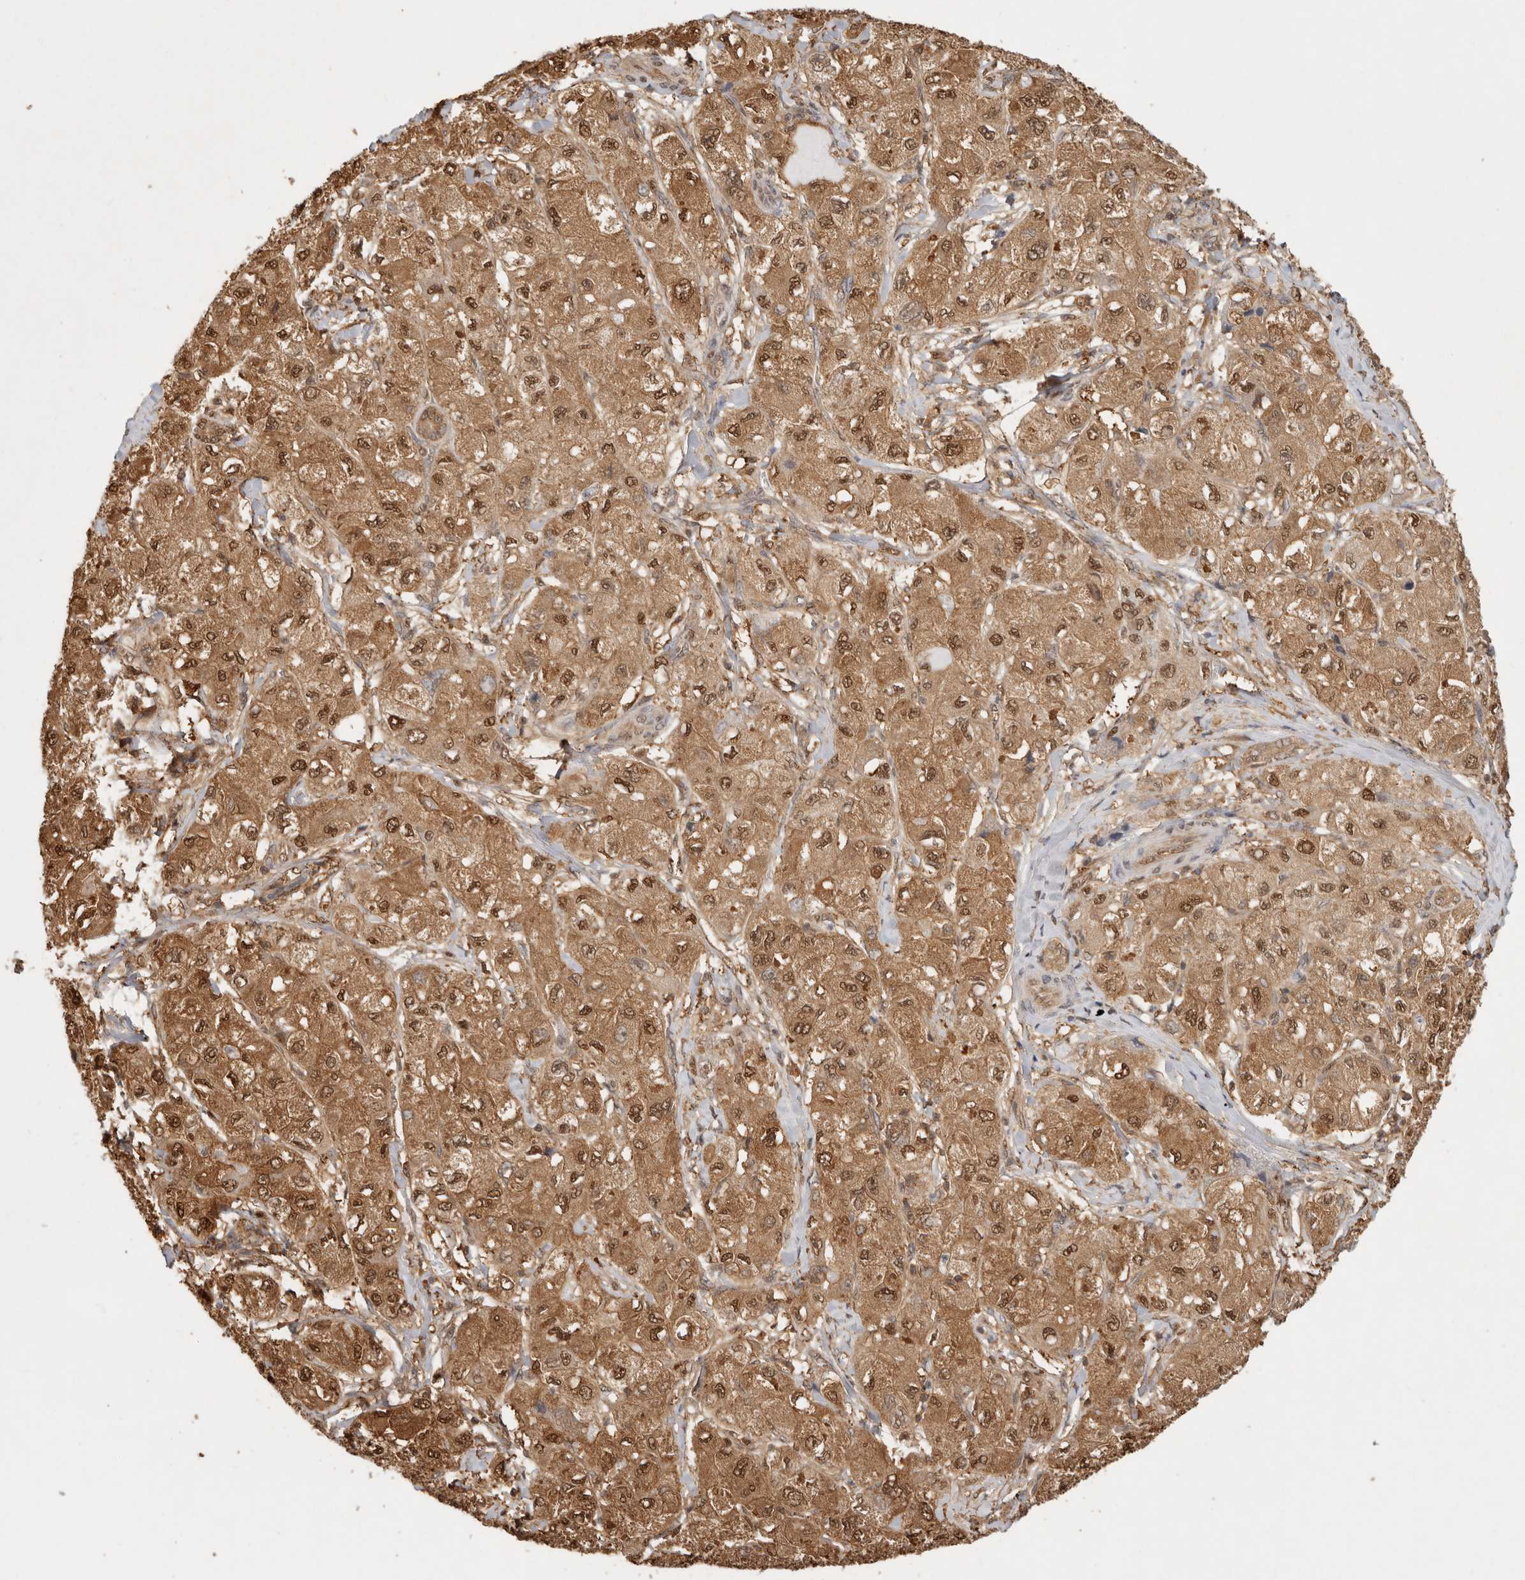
{"staining": {"intensity": "strong", "quantity": ">75%", "location": "cytoplasmic/membranous,nuclear"}, "tissue": "liver cancer", "cell_type": "Tumor cells", "image_type": "cancer", "snomed": [{"axis": "morphology", "description": "Carcinoma, Hepatocellular, NOS"}, {"axis": "topography", "description": "Liver"}], "caption": "Immunohistochemistry (IHC) staining of liver cancer, which demonstrates high levels of strong cytoplasmic/membranous and nuclear expression in approximately >75% of tumor cells indicating strong cytoplasmic/membranous and nuclear protein positivity. The staining was performed using DAB (brown) for protein detection and nuclei were counterstained in hematoxylin (blue).", "gene": "PSMA5", "patient": {"sex": "male", "age": 80}}